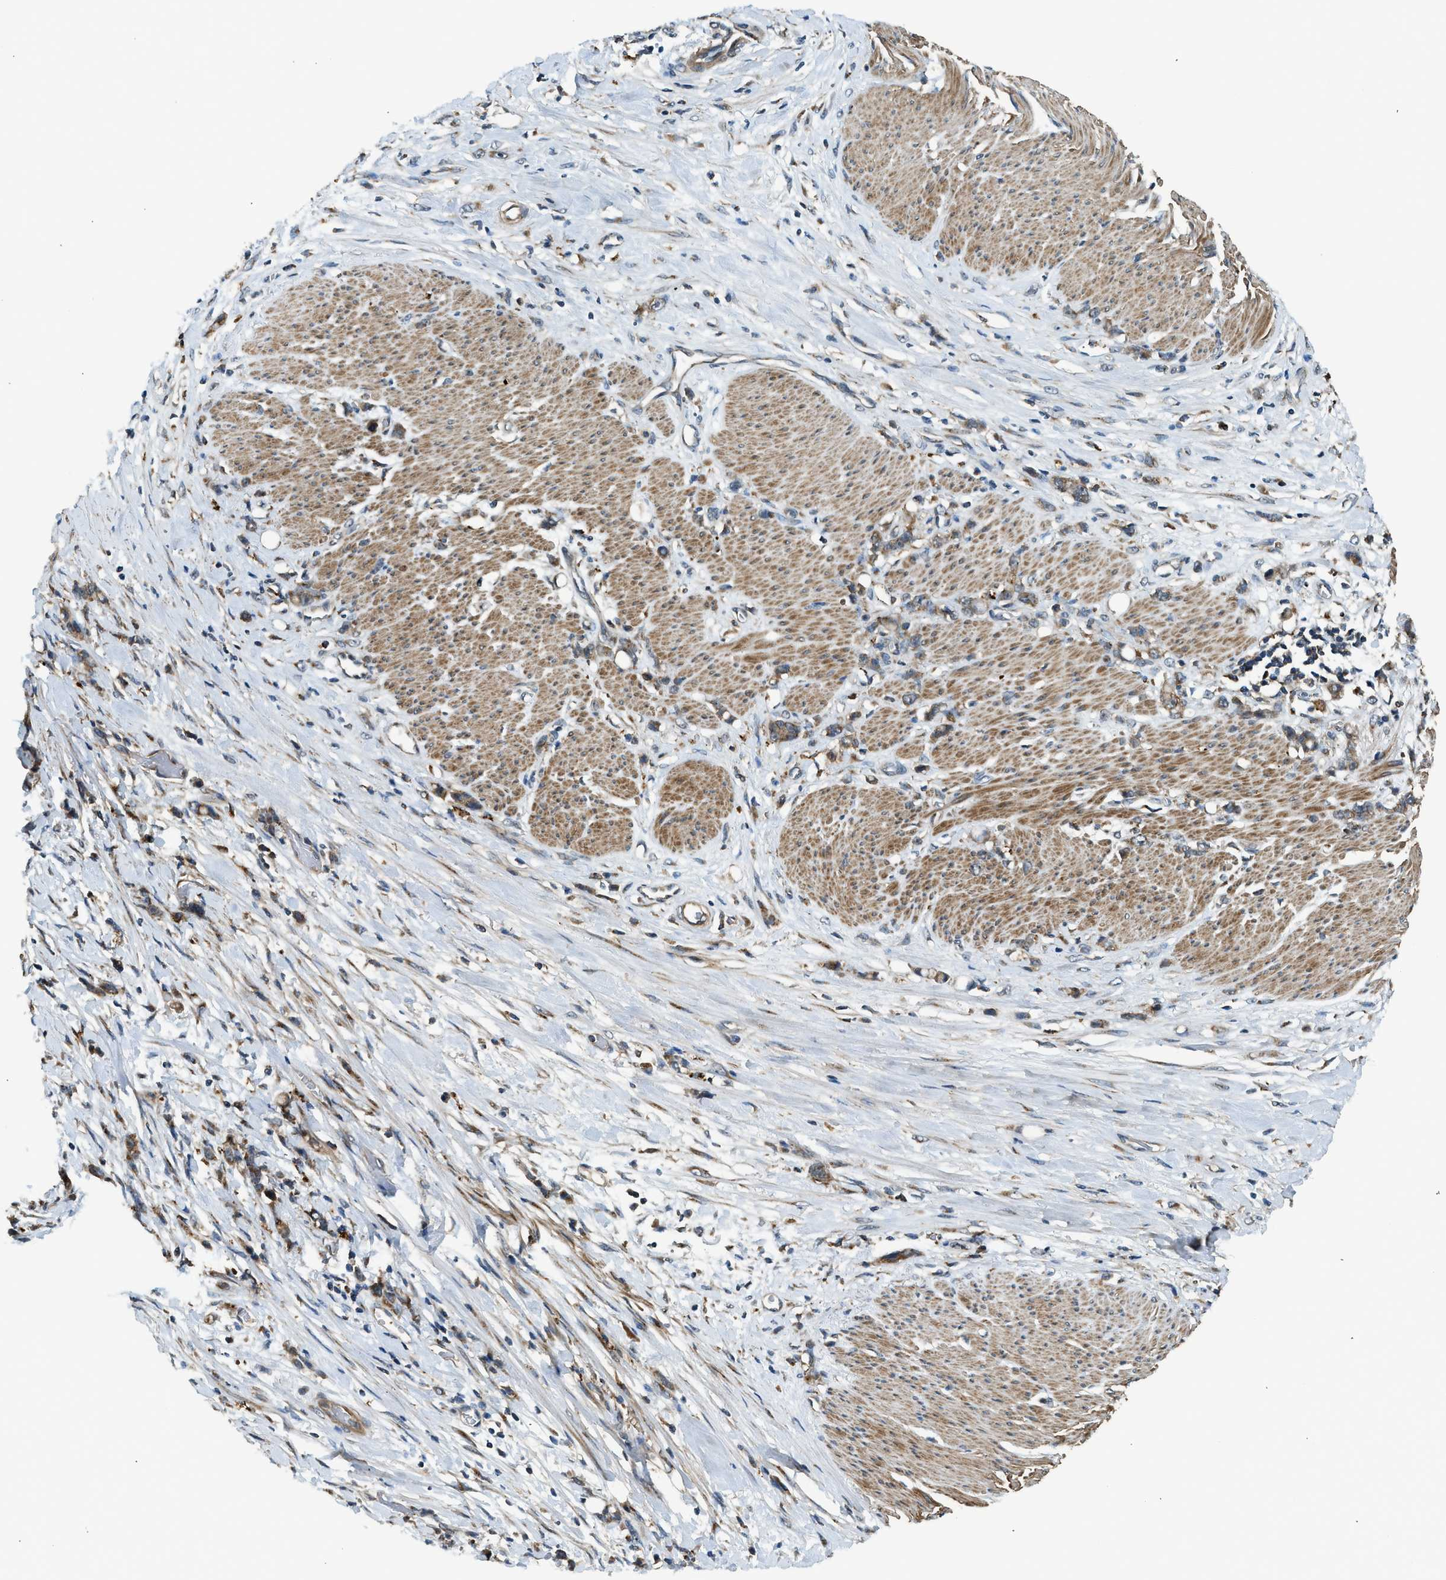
{"staining": {"intensity": "moderate", "quantity": ">75%", "location": "cytoplasmic/membranous"}, "tissue": "stomach cancer", "cell_type": "Tumor cells", "image_type": "cancer", "snomed": [{"axis": "morphology", "description": "Adenocarcinoma, NOS"}, {"axis": "topography", "description": "Stomach, lower"}], "caption": "Protein positivity by immunohistochemistry exhibits moderate cytoplasmic/membranous expression in about >75% of tumor cells in stomach adenocarcinoma. Immunohistochemistry (ihc) stains the protein of interest in brown and the nuclei are stained blue.", "gene": "STARD3", "patient": {"sex": "male", "age": 88}}